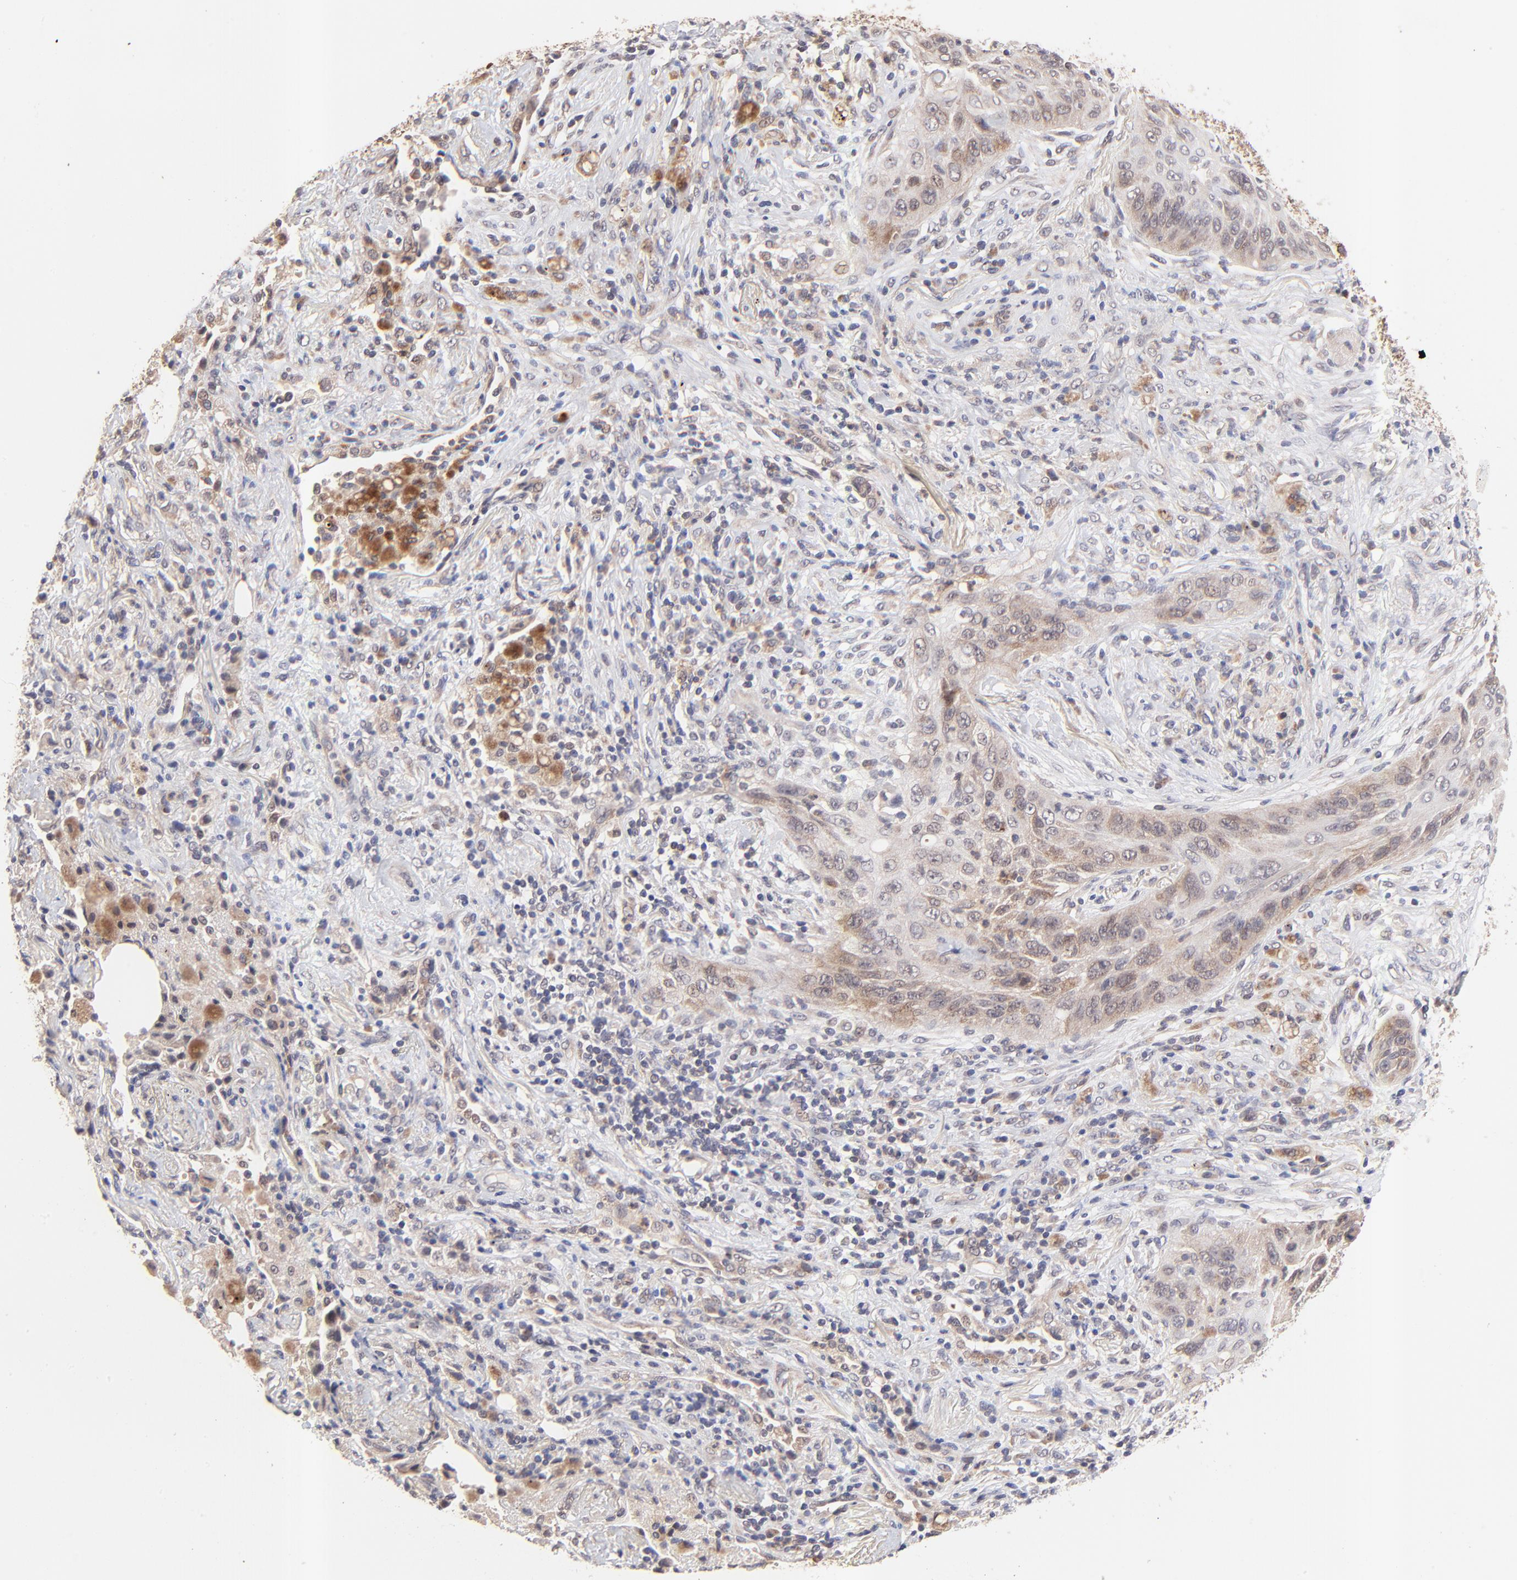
{"staining": {"intensity": "moderate", "quantity": ">75%", "location": "cytoplasmic/membranous"}, "tissue": "lung cancer", "cell_type": "Tumor cells", "image_type": "cancer", "snomed": [{"axis": "morphology", "description": "Squamous cell carcinoma, NOS"}, {"axis": "topography", "description": "Lung"}], "caption": "High-magnification brightfield microscopy of lung squamous cell carcinoma stained with DAB (3,3'-diaminobenzidine) (brown) and counterstained with hematoxylin (blue). tumor cells exhibit moderate cytoplasmic/membranous staining is present in about>75% of cells. (DAB = brown stain, brightfield microscopy at high magnification).", "gene": "BAIAP2L2", "patient": {"sex": "female", "age": 67}}